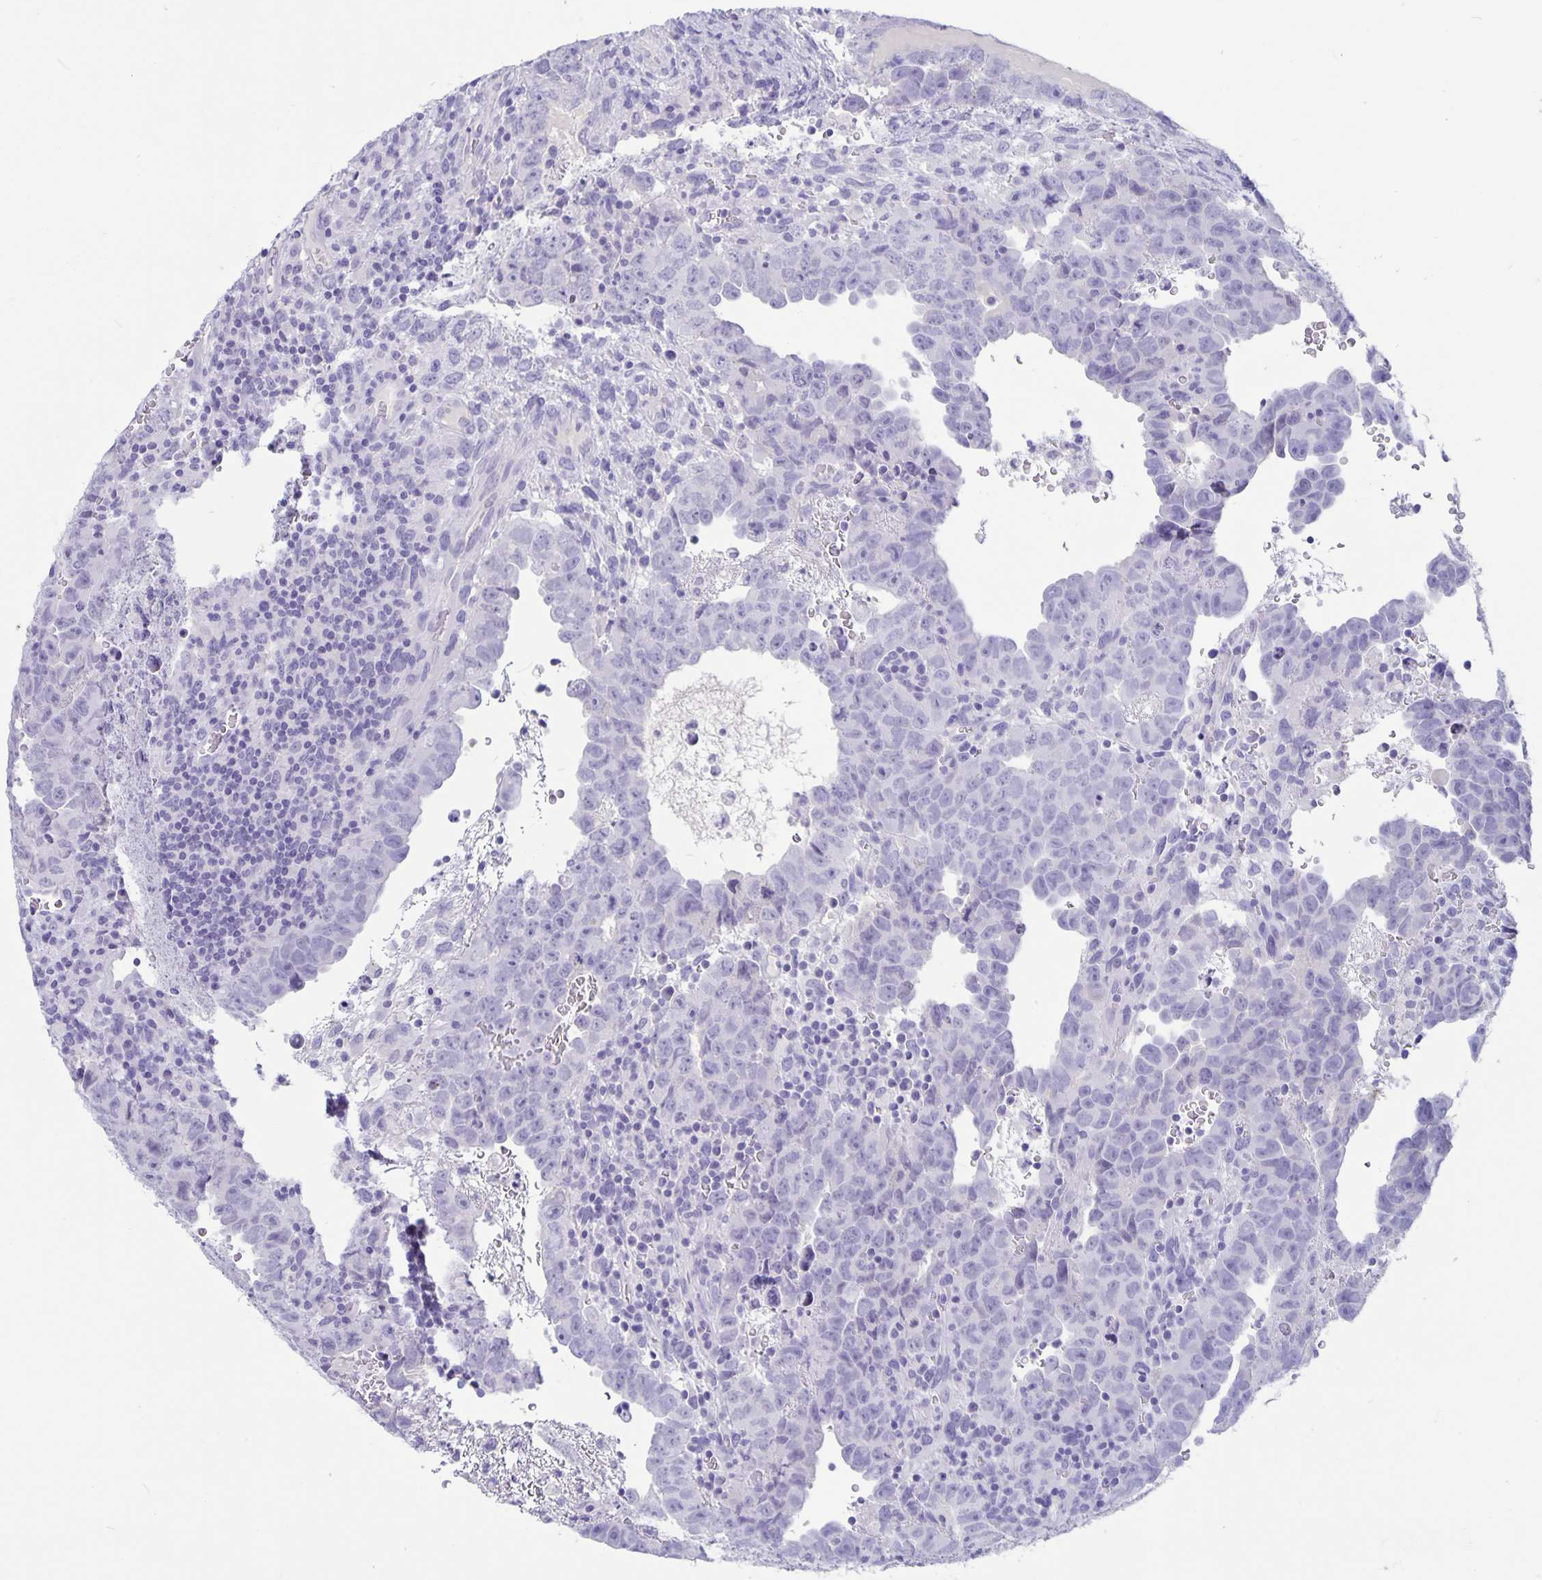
{"staining": {"intensity": "negative", "quantity": "none", "location": "none"}, "tissue": "testis cancer", "cell_type": "Tumor cells", "image_type": "cancer", "snomed": [{"axis": "morphology", "description": "Carcinoma, Embryonal, NOS"}, {"axis": "topography", "description": "Testis"}], "caption": "Tumor cells show no significant expression in testis cancer. (Brightfield microscopy of DAB (3,3'-diaminobenzidine) immunohistochemistry (IHC) at high magnification).", "gene": "BPIFA3", "patient": {"sex": "male", "age": 24}}